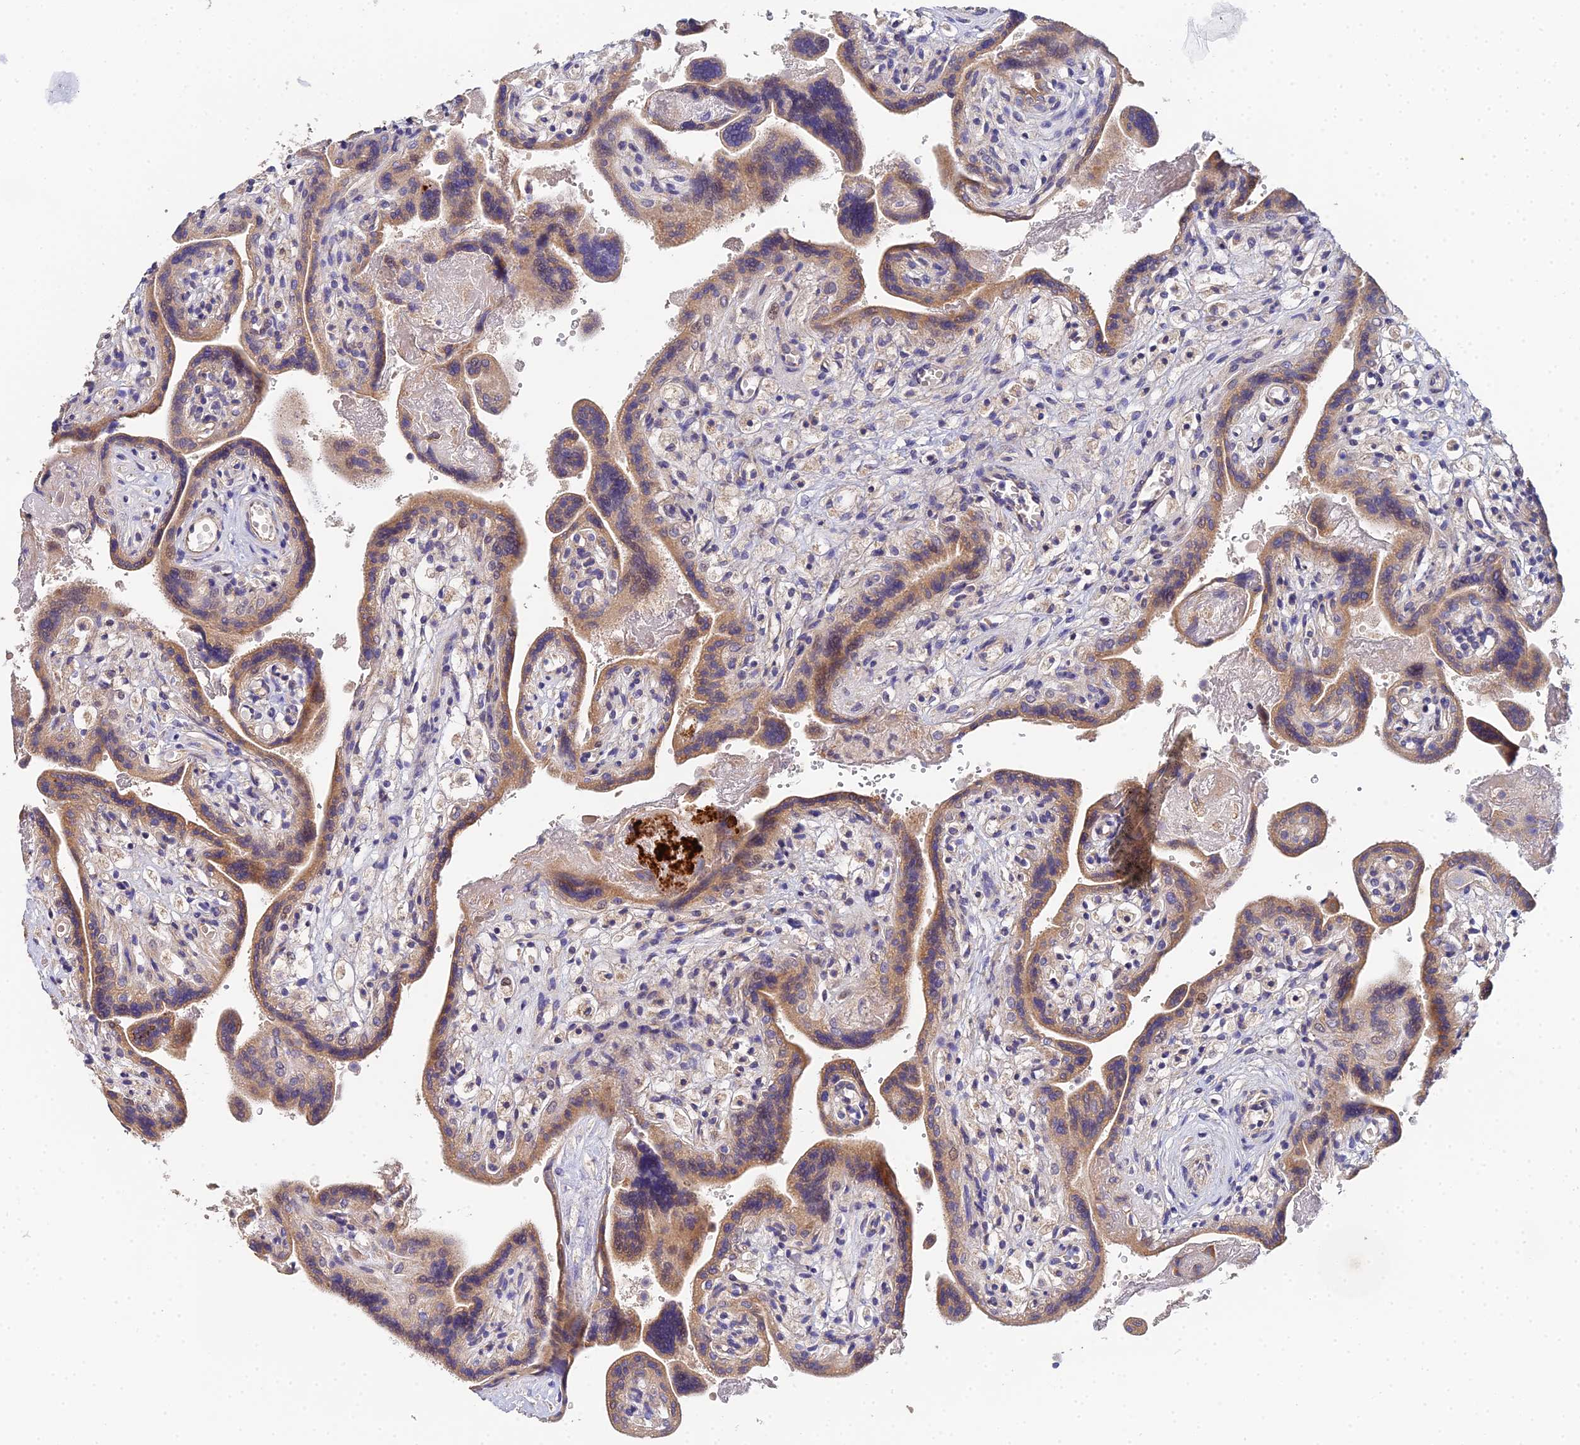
{"staining": {"intensity": "moderate", "quantity": ">75%", "location": "cytoplasmic/membranous,nuclear"}, "tissue": "placenta", "cell_type": "Trophoblastic cells", "image_type": "normal", "snomed": [{"axis": "morphology", "description": "Normal tissue, NOS"}, {"axis": "topography", "description": "Placenta"}], "caption": "Placenta was stained to show a protein in brown. There is medium levels of moderate cytoplasmic/membranous,nuclear positivity in about >75% of trophoblastic cells. (Brightfield microscopy of DAB IHC at high magnification).", "gene": "BIVM", "patient": {"sex": "female", "age": 37}}